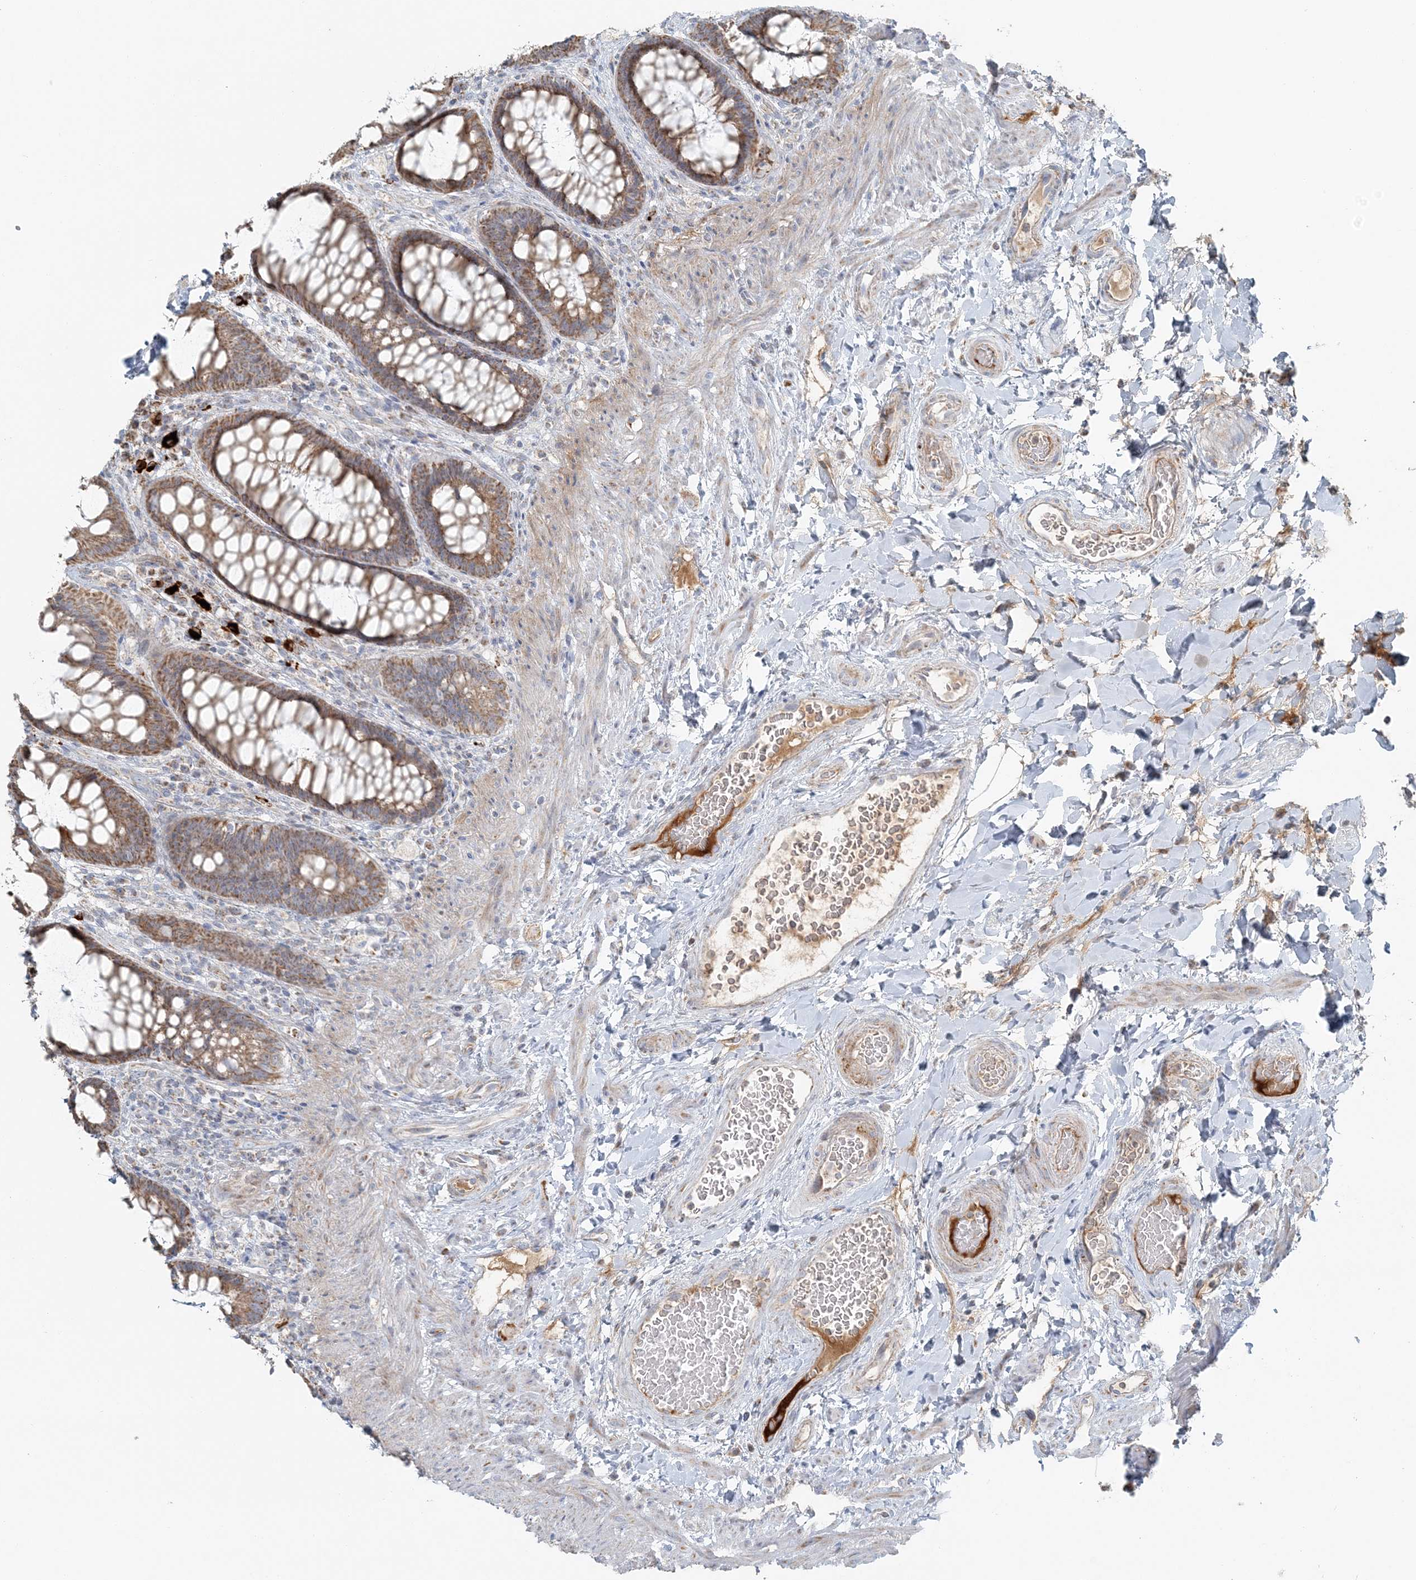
{"staining": {"intensity": "moderate", "quantity": ">75%", "location": "cytoplasmic/membranous"}, "tissue": "rectum", "cell_type": "Glandular cells", "image_type": "normal", "snomed": [{"axis": "morphology", "description": "Normal tissue, NOS"}, {"axis": "topography", "description": "Rectum"}], "caption": "Glandular cells reveal medium levels of moderate cytoplasmic/membranous positivity in about >75% of cells in unremarkable human rectum. (Stains: DAB in brown, nuclei in blue, Microscopy: brightfield microscopy at high magnification).", "gene": "SLC22A16", "patient": {"sex": "female", "age": 46}}